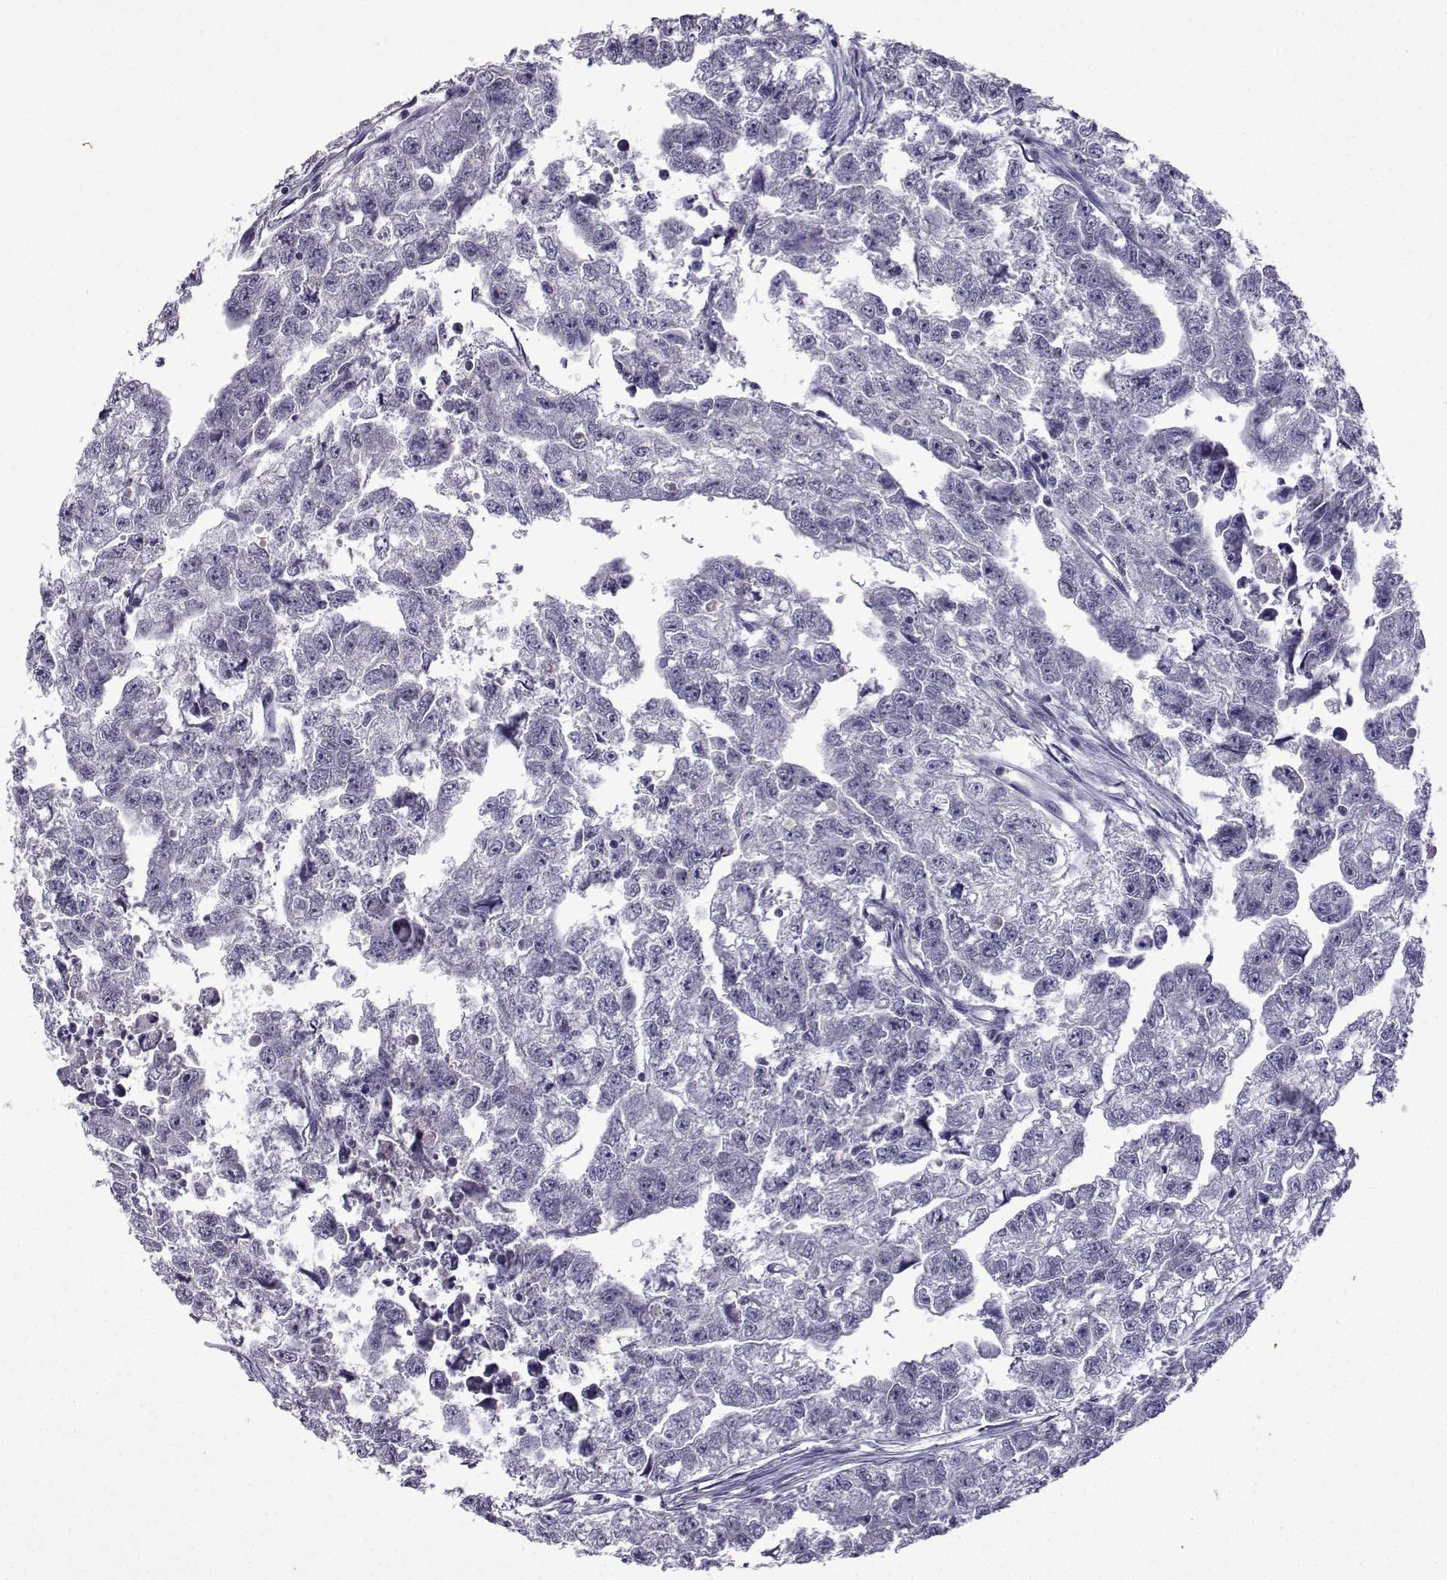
{"staining": {"intensity": "negative", "quantity": "none", "location": "none"}, "tissue": "testis cancer", "cell_type": "Tumor cells", "image_type": "cancer", "snomed": [{"axis": "morphology", "description": "Carcinoma, Embryonal, NOS"}, {"axis": "morphology", "description": "Teratoma, malignant, NOS"}, {"axis": "topography", "description": "Testis"}], "caption": "The micrograph exhibits no significant positivity in tumor cells of testis embryonal carcinoma.", "gene": "CCL28", "patient": {"sex": "male", "age": 44}}